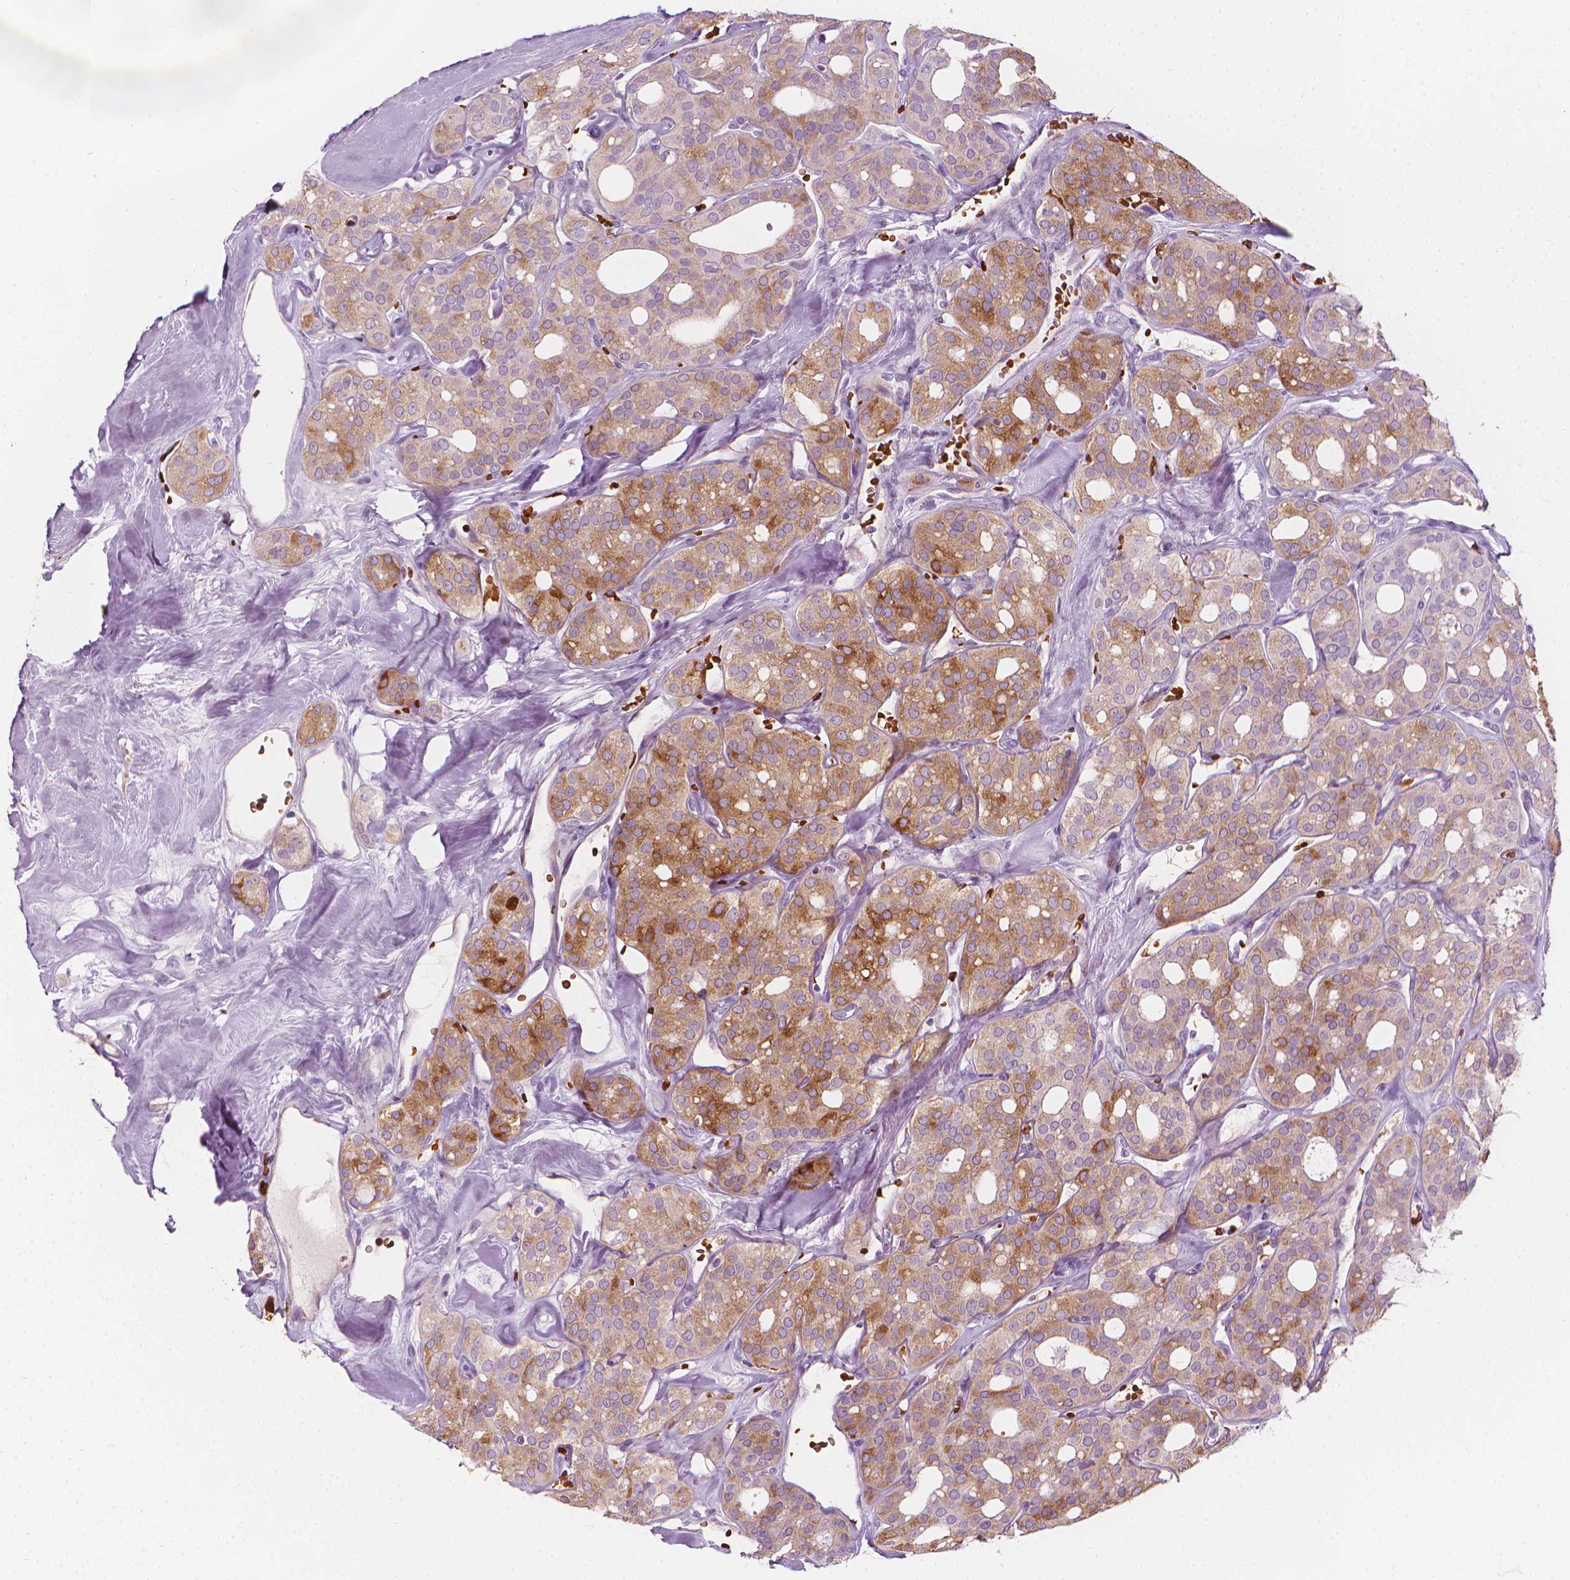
{"staining": {"intensity": "moderate", "quantity": "25%-75%", "location": "cytoplasmic/membranous"}, "tissue": "thyroid cancer", "cell_type": "Tumor cells", "image_type": "cancer", "snomed": [{"axis": "morphology", "description": "Follicular adenoma carcinoma, NOS"}, {"axis": "topography", "description": "Thyroid gland"}], "caption": "Protein analysis of thyroid cancer tissue demonstrates moderate cytoplasmic/membranous positivity in approximately 25%-75% of tumor cells.", "gene": "CES1", "patient": {"sex": "male", "age": 75}}